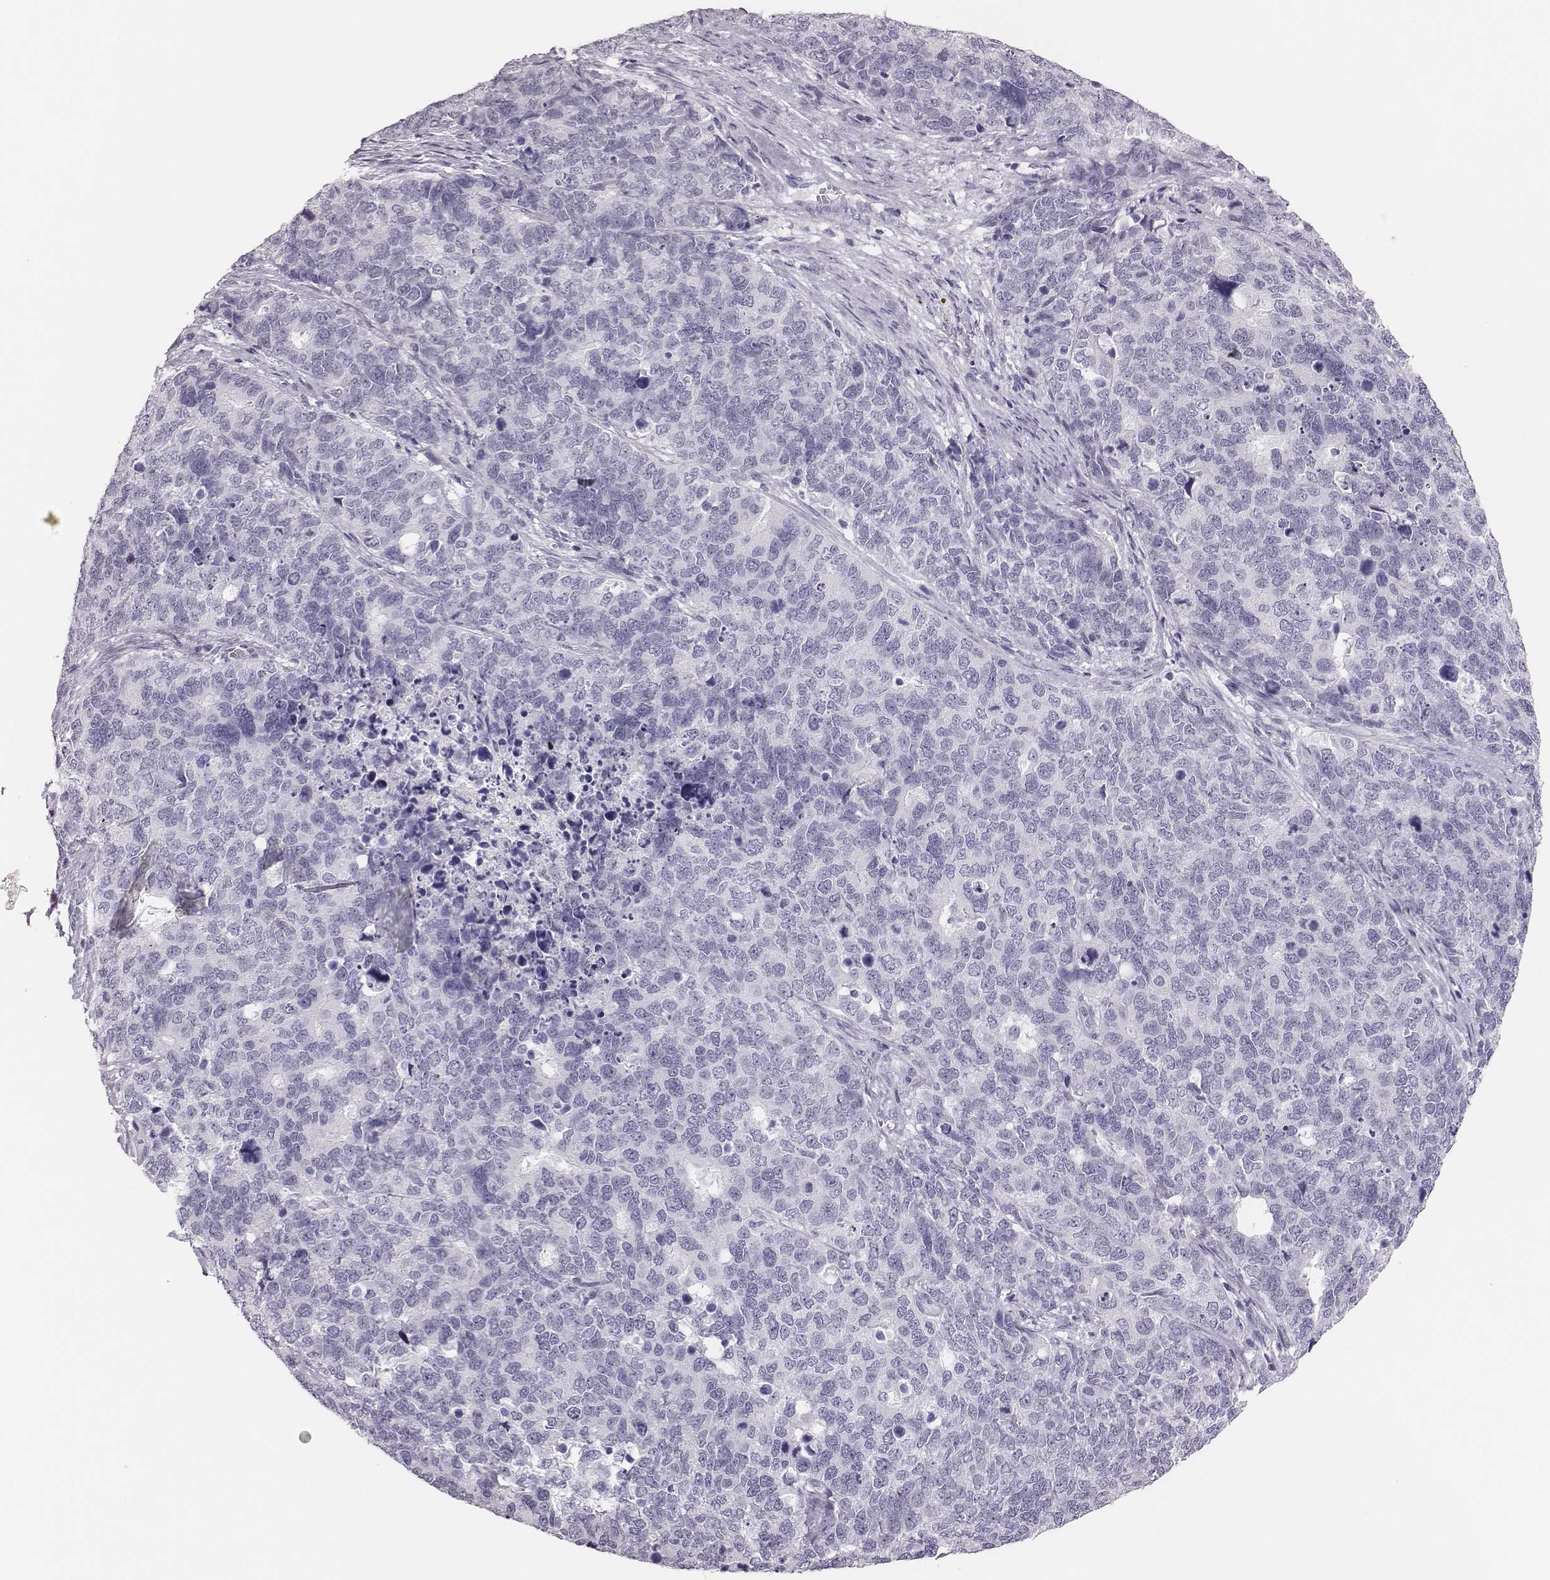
{"staining": {"intensity": "negative", "quantity": "none", "location": "none"}, "tissue": "cervical cancer", "cell_type": "Tumor cells", "image_type": "cancer", "snomed": [{"axis": "morphology", "description": "Squamous cell carcinoma, NOS"}, {"axis": "topography", "description": "Cervix"}], "caption": "Squamous cell carcinoma (cervical) stained for a protein using immunohistochemistry displays no staining tumor cells.", "gene": "H1-6", "patient": {"sex": "female", "age": 63}}